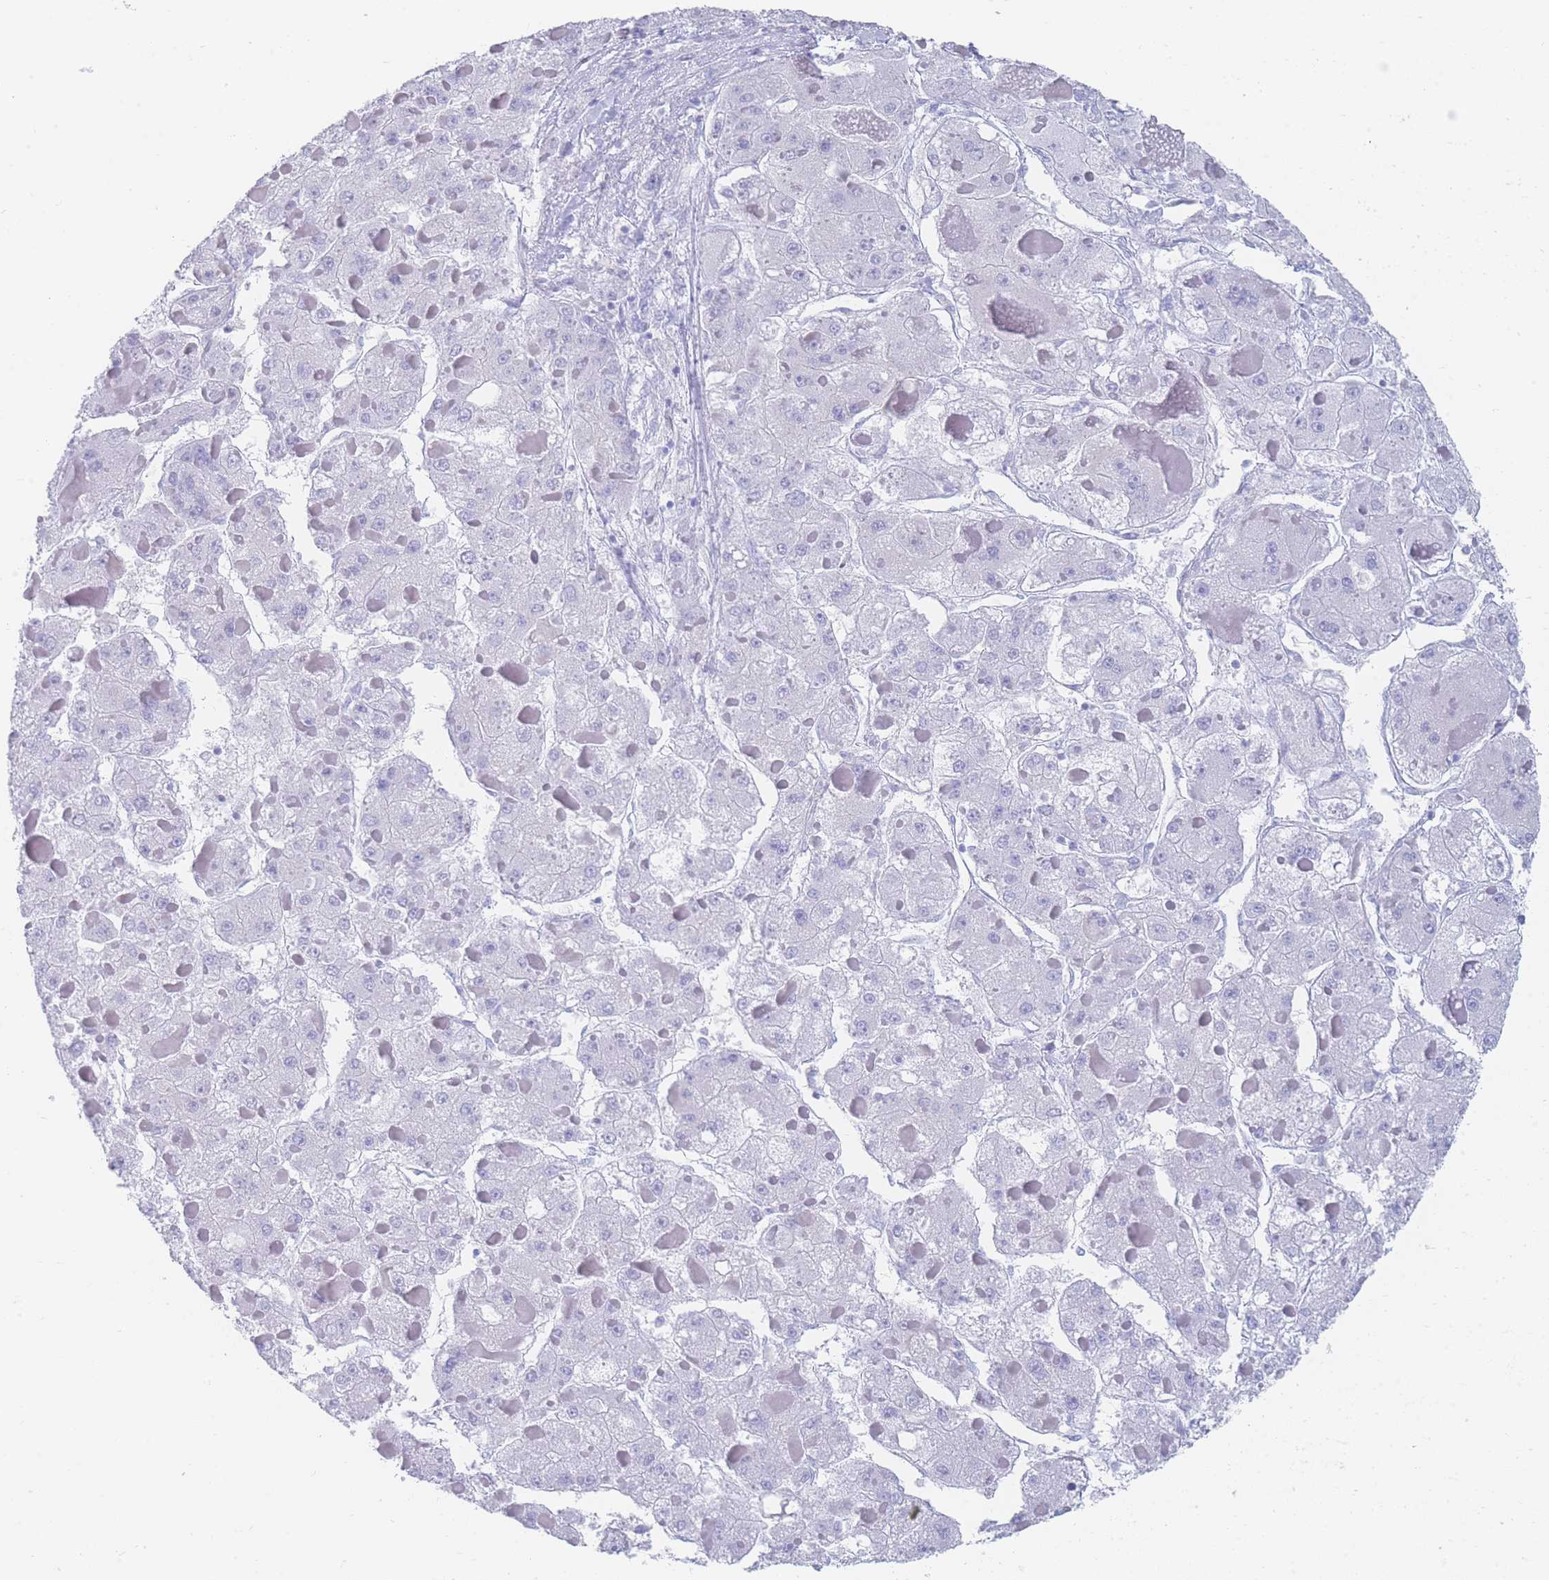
{"staining": {"intensity": "negative", "quantity": "none", "location": "none"}, "tissue": "liver cancer", "cell_type": "Tumor cells", "image_type": "cancer", "snomed": [{"axis": "morphology", "description": "Carcinoma, Hepatocellular, NOS"}, {"axis": "topography", "description": "Liver"}], "caption": "Micrograph shows no protein positivity in tumor cells of liver cancer (hepatocellular carcinoma) tissue.", "gene": "LZTFL1", "patient": {"sex": "female", "age": 73}}